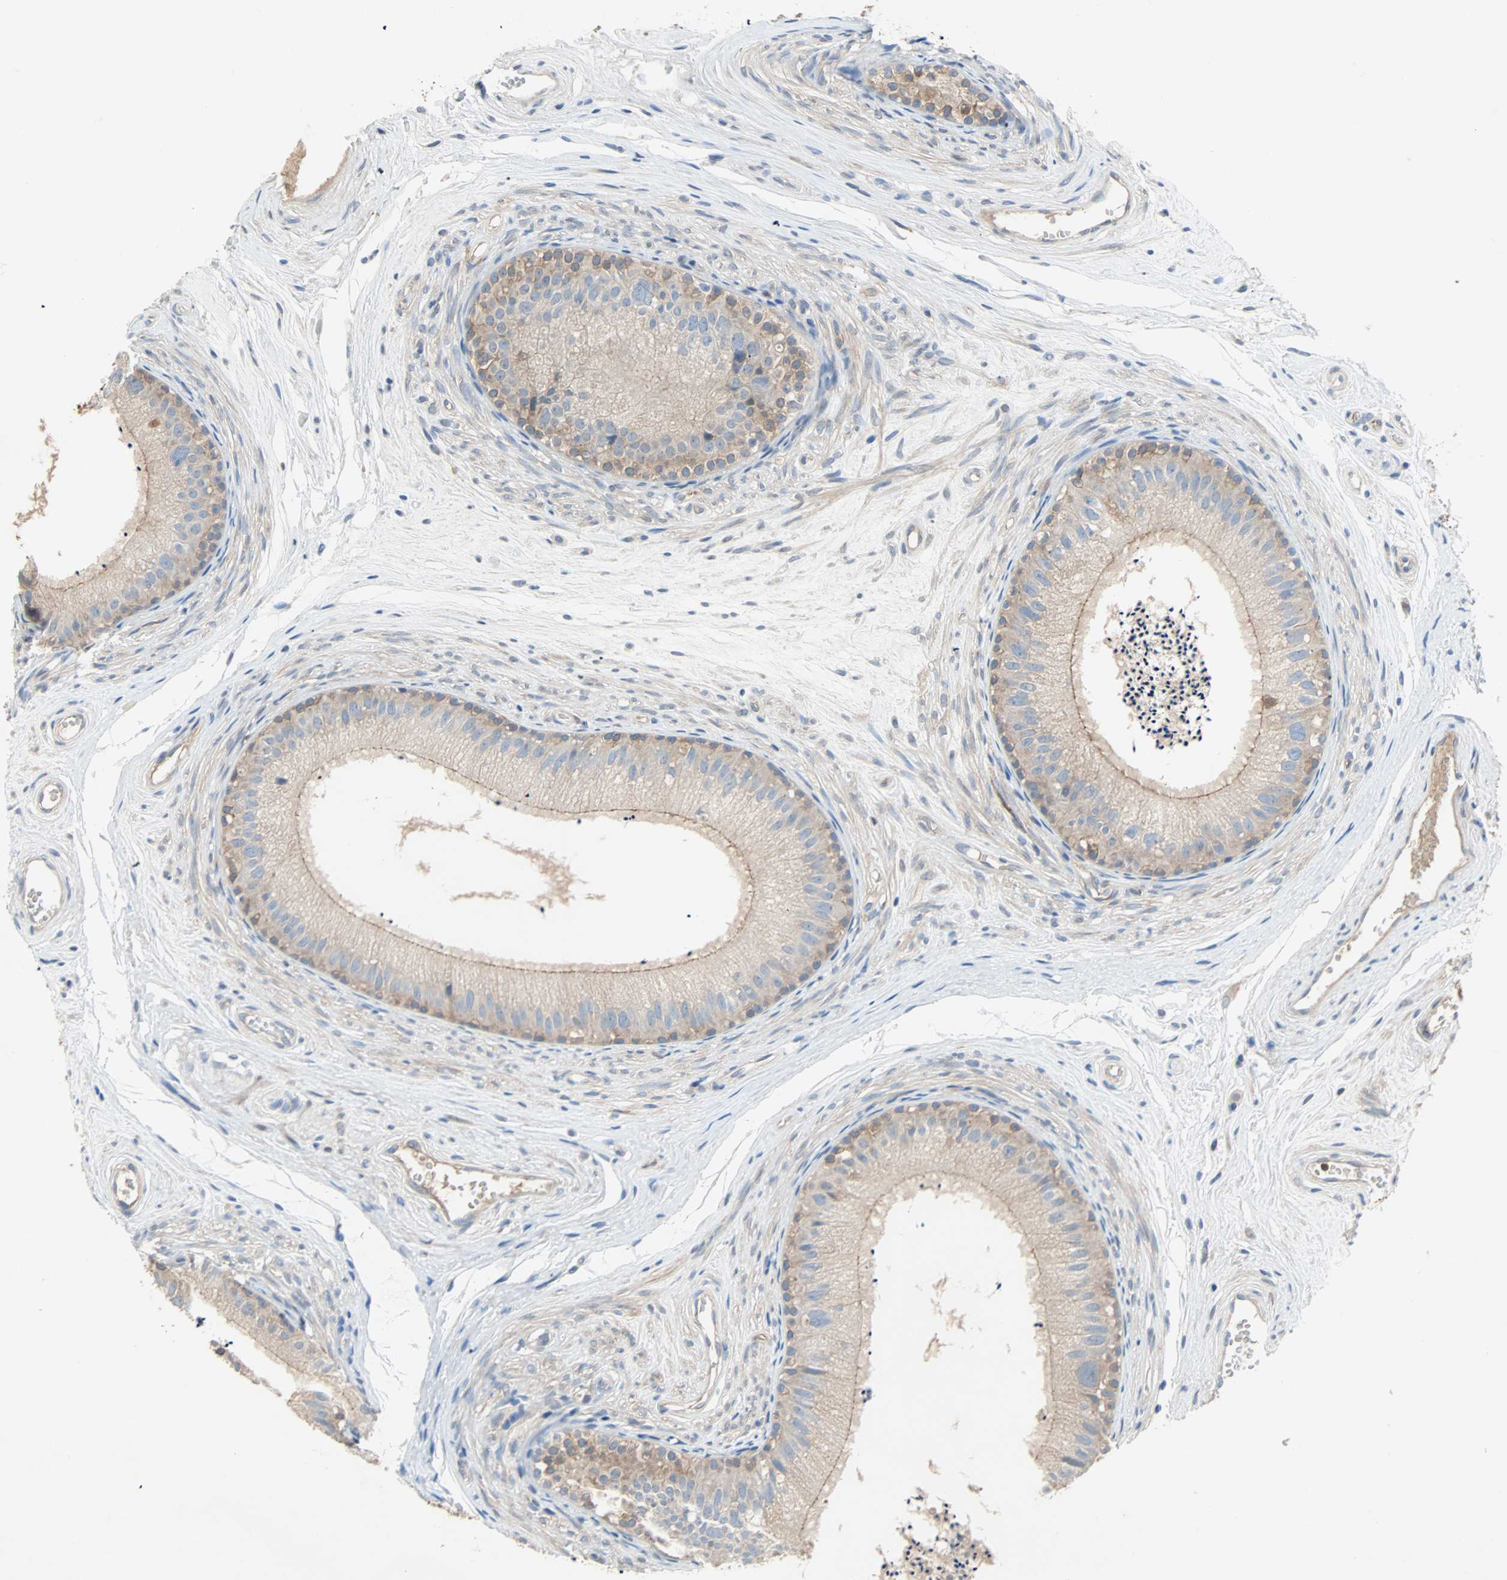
{"staining": {"intensity": "moderate", "quantity": ">75%", "location": "cytoplasmic/membranous"}, "tissue": "epididymis", "cell_type": "Glandular cells", "image_type": "normal", "snomed": [{"axis": "morphology", "description": "Normal tissue, NOS"}, {"axis": "topography", "description": "Epididymis"}], "caption": "This photomicrograph exhibits immunohistochemistry staining of unremarkable epididymis, with medium moderate cytoplasmic/membranous positivity in about >75% of glandular cells.", "gene": "TNFRSF12A", "patient": {"sex": "male", "age": 56}}